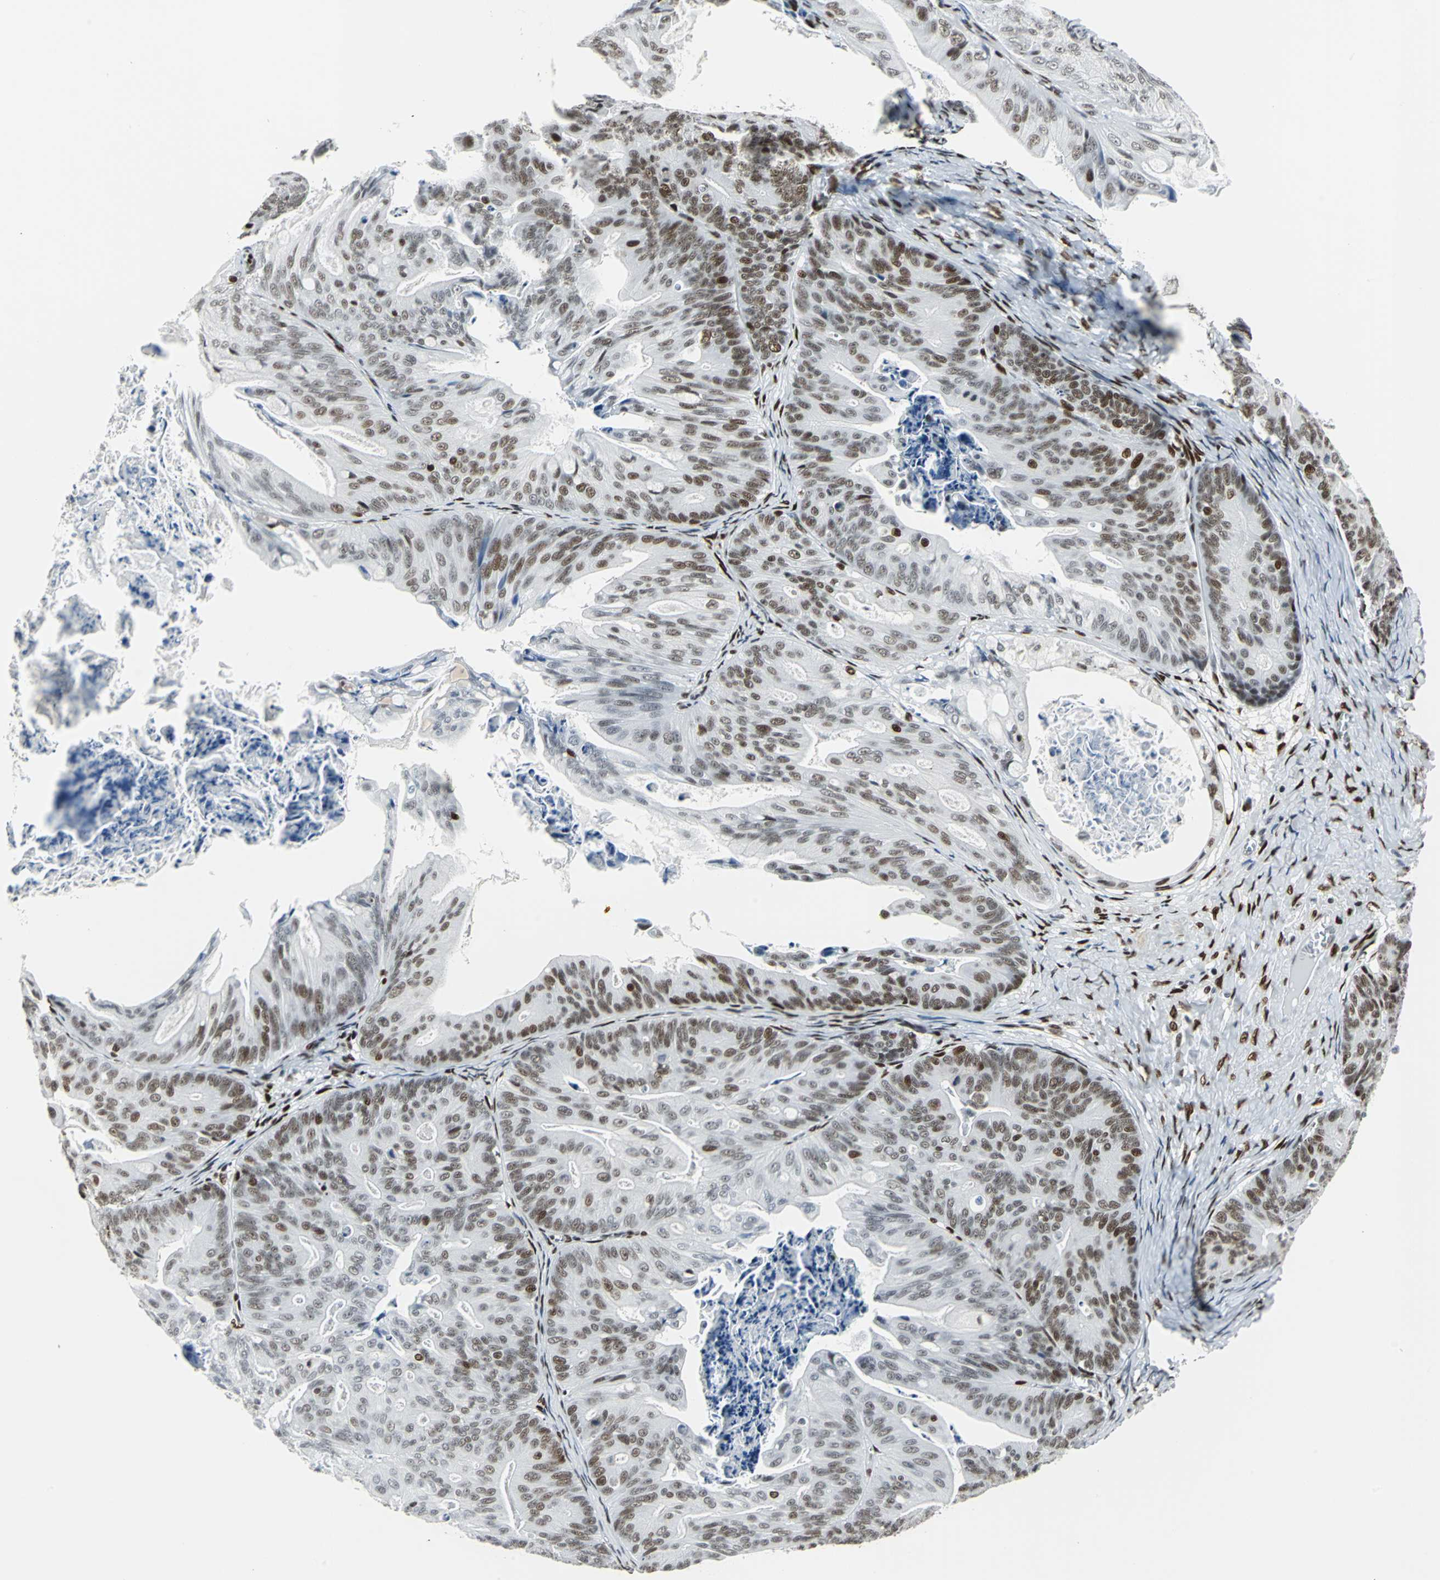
{"staining": {"intensity": "moderate", "quantity": "25%-75%", "location": "nuclear"}, "tissue": "ovarian cancer", "cell_type": "Tumor cells", "image_type": "cancer", "snomed": [{"axis": "morphology", "description": "Cystadenocarcinoma, mucinous, NOS"}, {"axis": "topography", "description": "Ovary"}], "caption": "Human ovarian cancer stained for a protein (brown) displays moderate nuclear positive expression in about 25%-75% of tumor cells.", "gene": "HDAC2", "patient": {"sex": "female", "age": 36}}